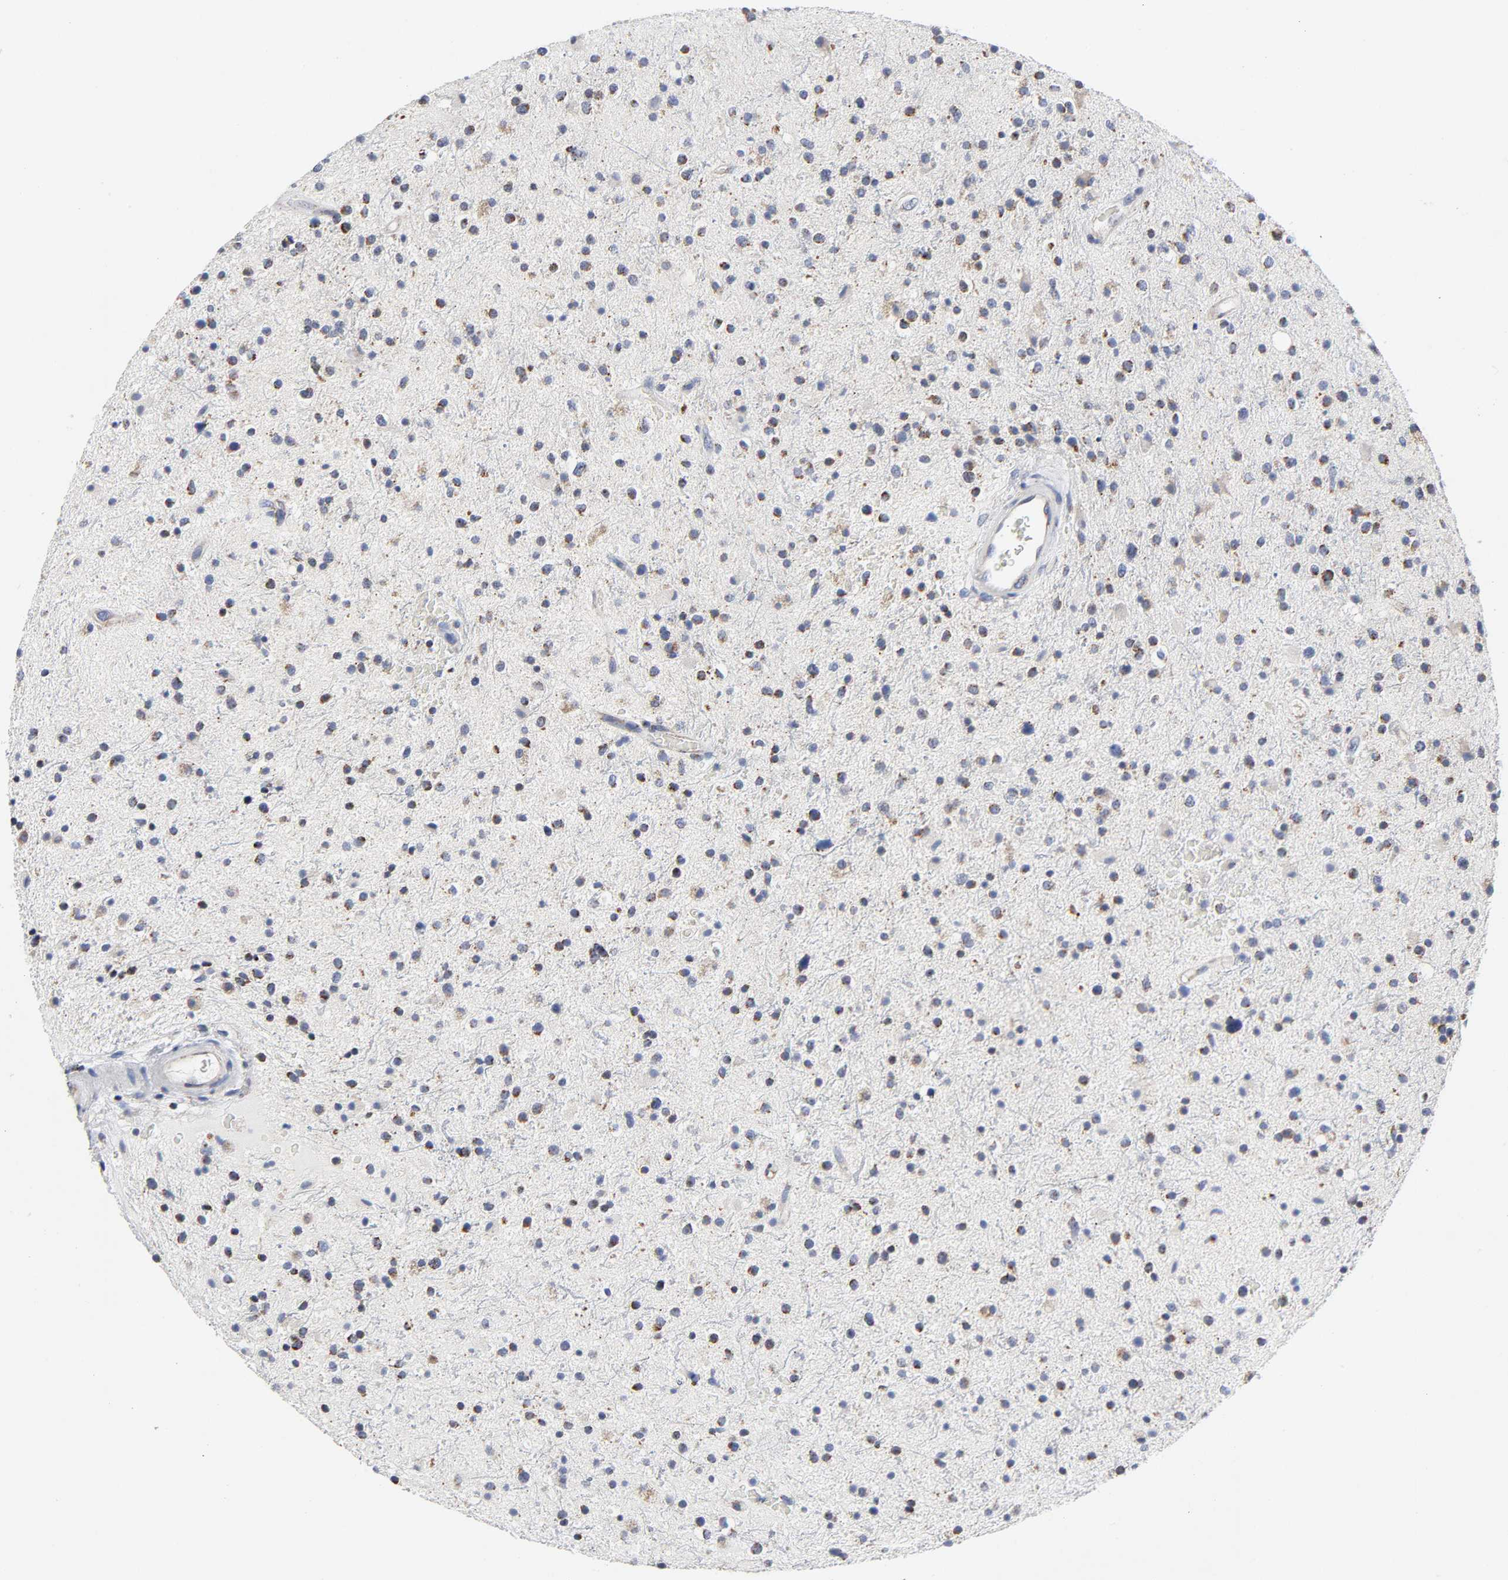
{"staining": {"intensity": "weak", "quantity": "<25%", "location": "cytoplasmic/membranous"}, "tissue": "glioma", "cell_type": "Tumor cells", "image_type": "cancer", "snomed": [{"axis": "morphology", "description": "Glioma, malignant, High grade"}, {"axis": "topography", "description": "Brain"}], "caption": "This micrograph is of glioma stained with immunohistochemistry (IHC) to label a protein in brown with the nuclei are counter-stained blue. There is no positivity in tumor cells.", "gene": "AOPEP", "patient": {"sex": "male", "age": 33}}